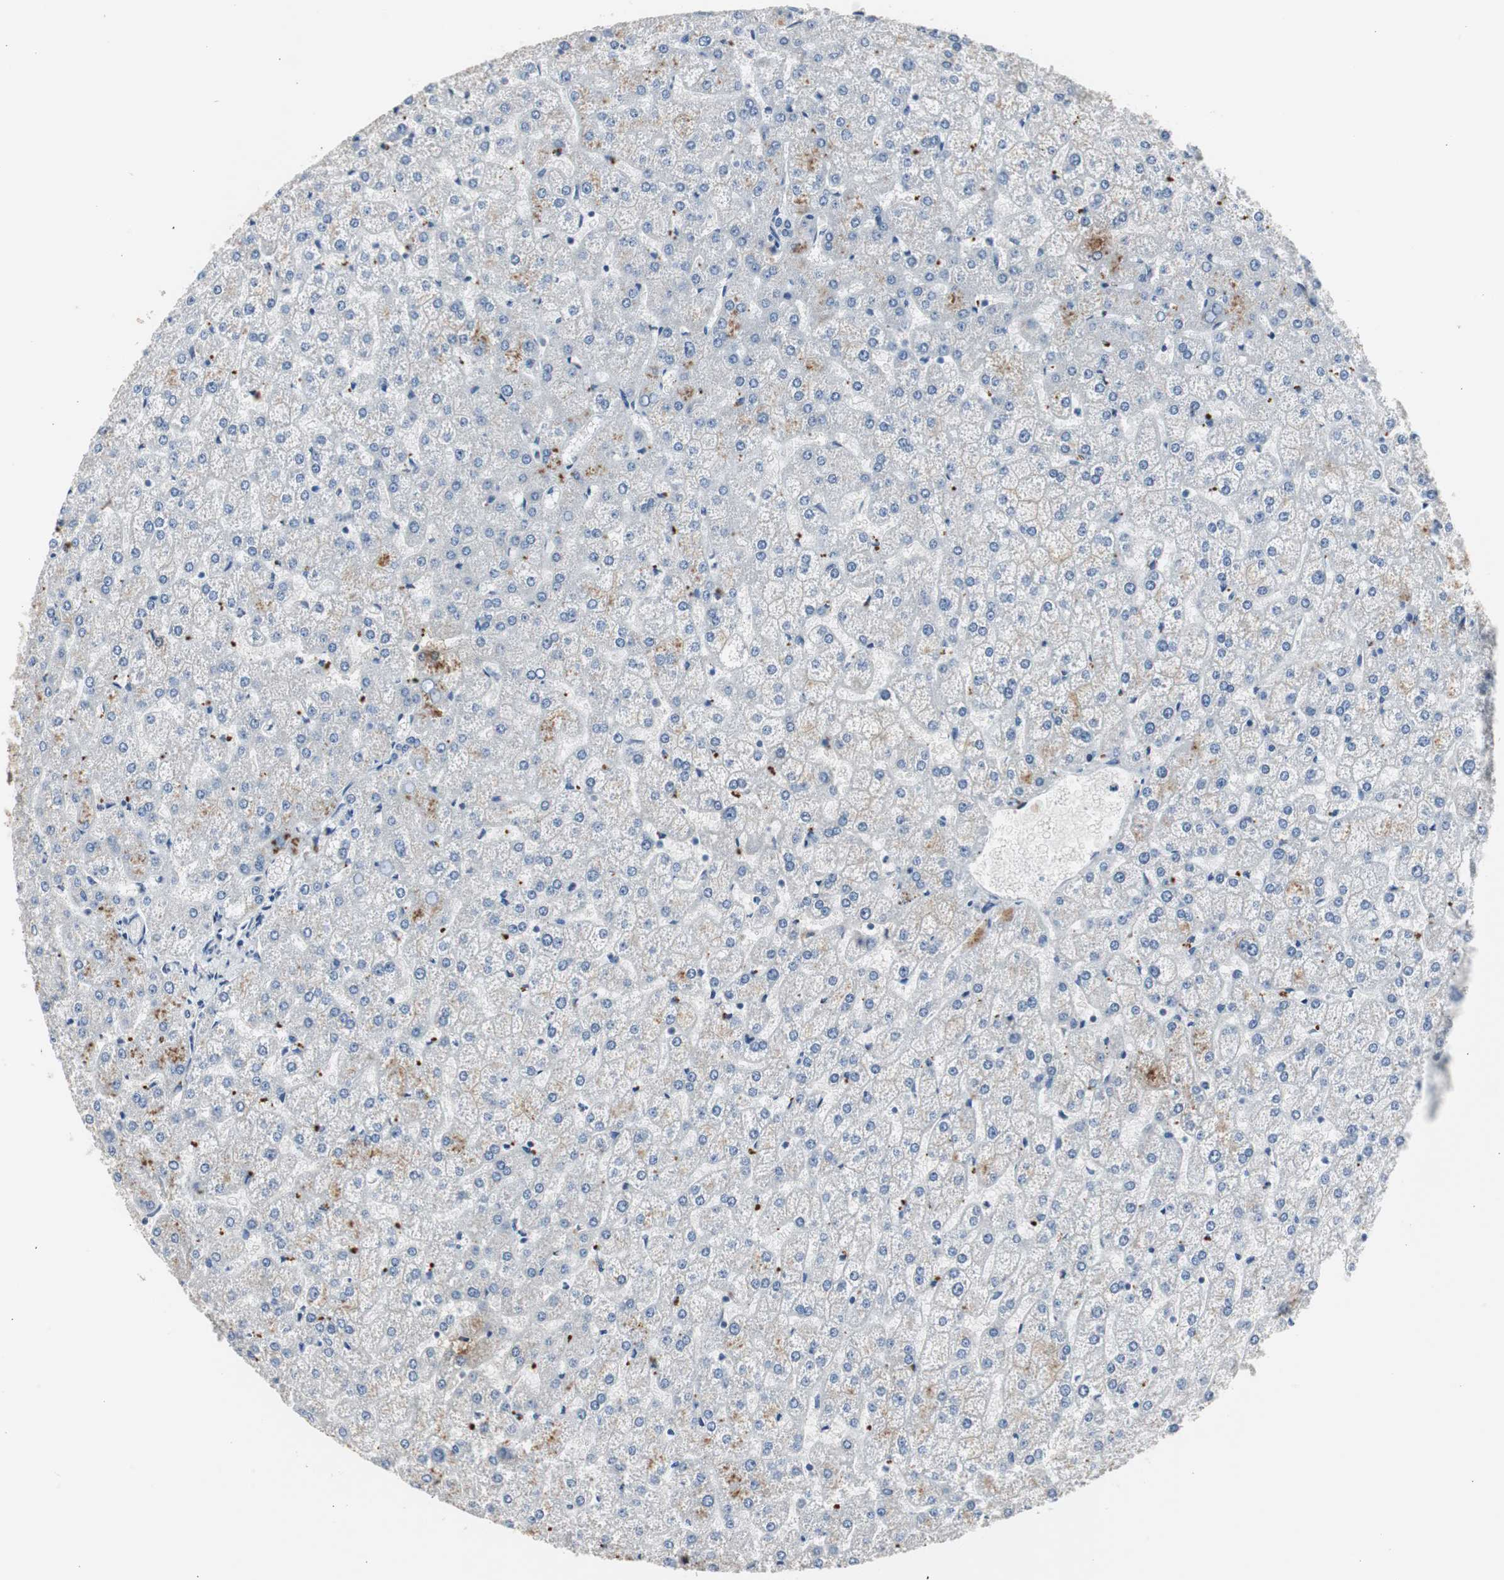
{"staining": {"intensity": "negative", "quantity": "none", "location": "none"}, "tissue": "liver", "cell_type": "Cholangiocytes", "image_type": "normal", "snomed": [{"axis": "morphology", "description": "Normal tissue, NOS"}, {"axis": "topography", "description": "Liver"}], "caption": "Immunohistochemistry image of normal liver: human liver stained with DAB (3,3'-diaminobenzidine) reveals no significant protein expression in cholangiocytes.", "gene": "TK1", "patient": {"sex": "female", "age": 32}}